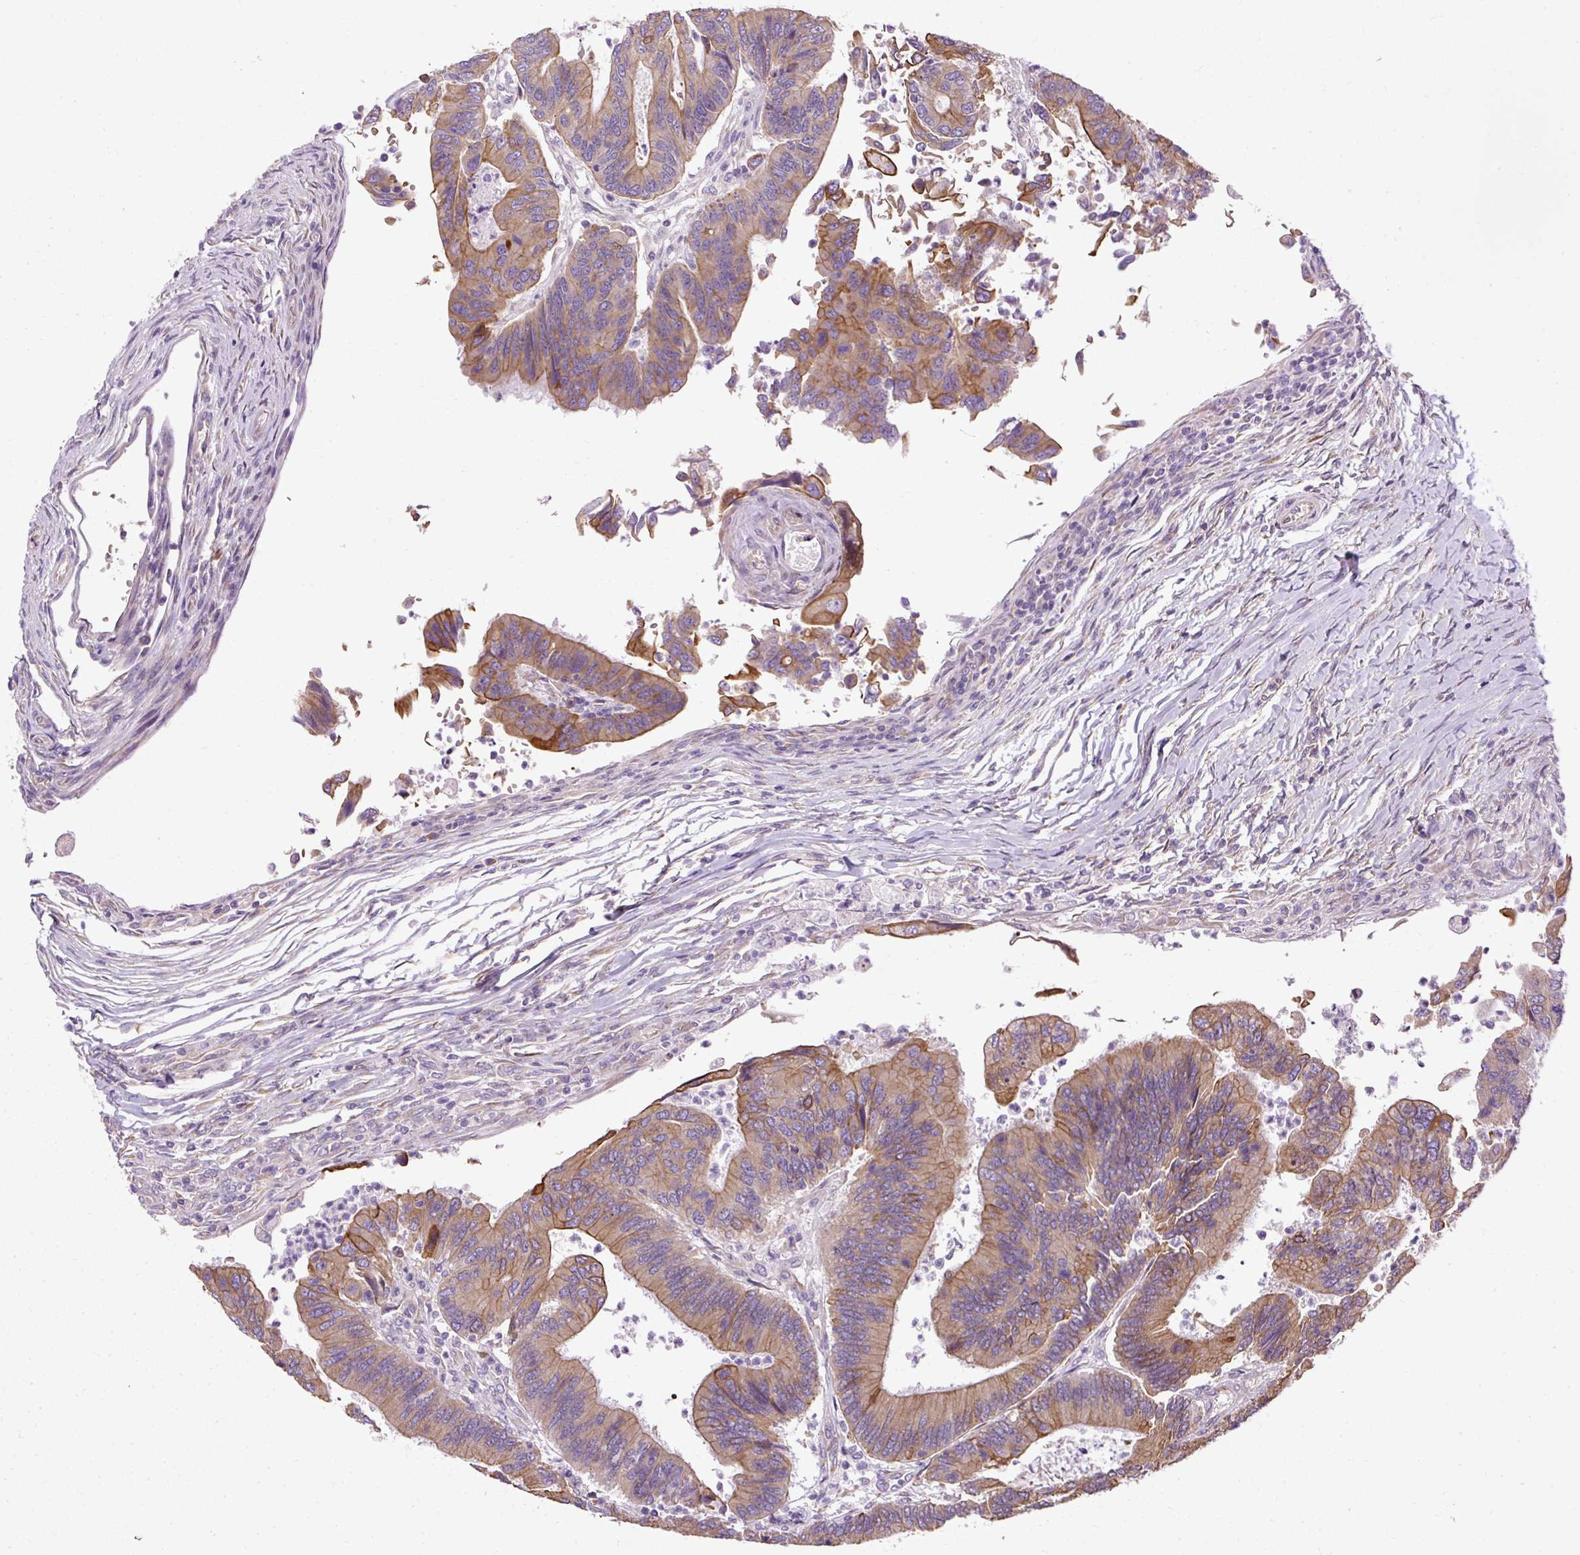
{"staining": {"intensity": "moderate", "quantity": ">75%", "location": "cytoplasmic/membranous"}, "tissue": "colorectal cancer", "cell_type": "Tumor cells", "image_type": "cancer", "snomed": [{"axis": "morphology", "description": "Adenocarcinoma, NOS"}, {"axis": "topography", "description": "Colon"}], "caption": "High-power microscopy captured an immunohistochemistry micrograph of colorectal adenocarcinoma, revealing moderate cytoplasmic/membranous staining in approximately >75% of tumor cells.", "gene": "FAM149A", "patient": {"sex": "female", "age": 67}}